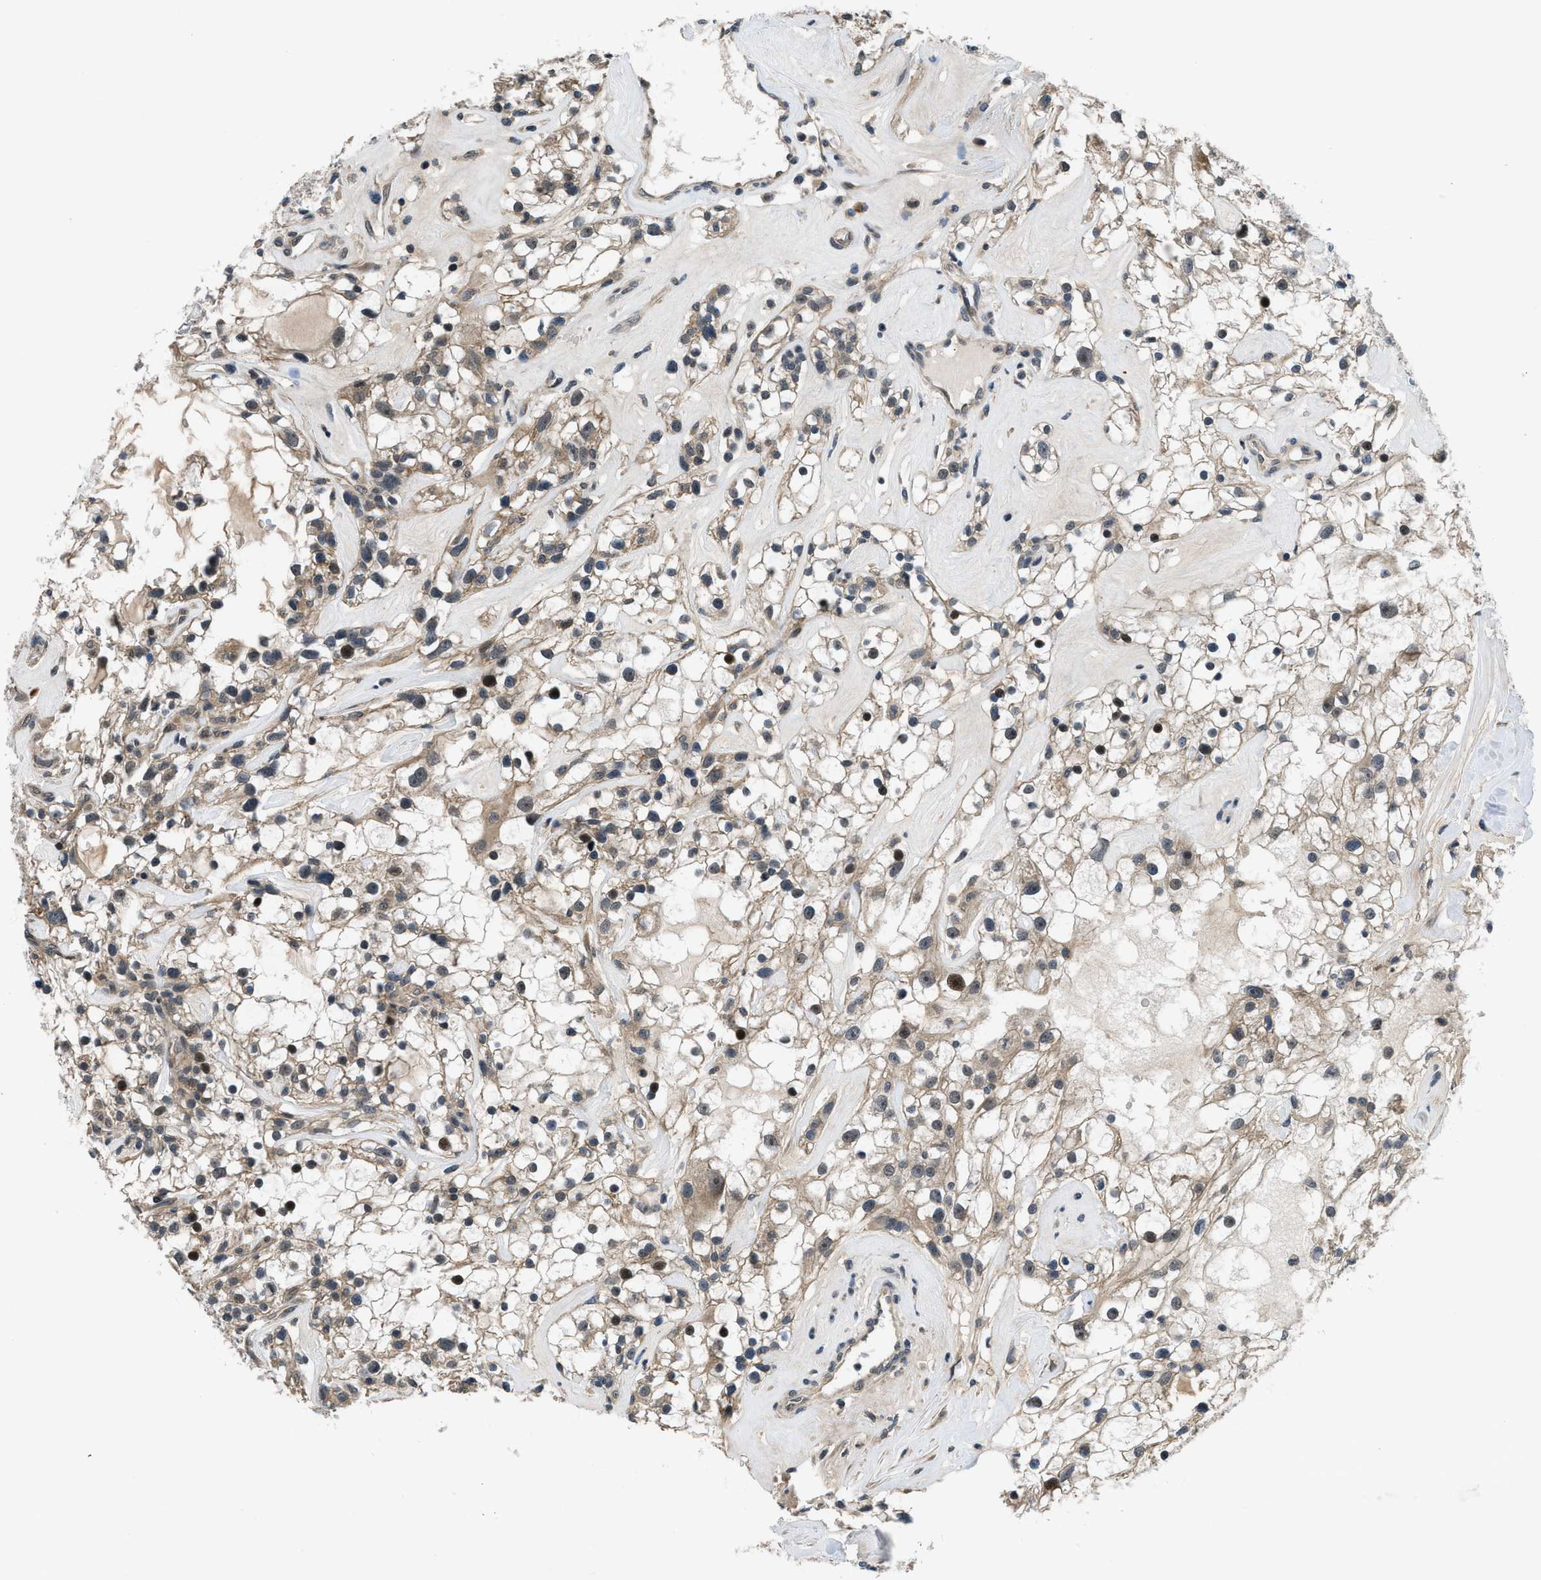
{"staining": {"intensity": "moderate", "quantity": ">75%", "location": "cytoplasmic/membranous,nuclear"}, "tissue": "renal cancer", "cell_type": "Tumor cells", "image_type": "cancer", "snomed": [{"axis": "morphology", "description": "Adenocarcinoma, NOS"}, {"axis": "topography", "description": "Kidney"}], "caption": "Moderate cytoplasmic/membranous and nuclear protein staining is present in approximately >75% of tumor cells in renal adenocarcinoma.", "gene": "SETD5", "patient": {"sex": "female", "age": 60}}